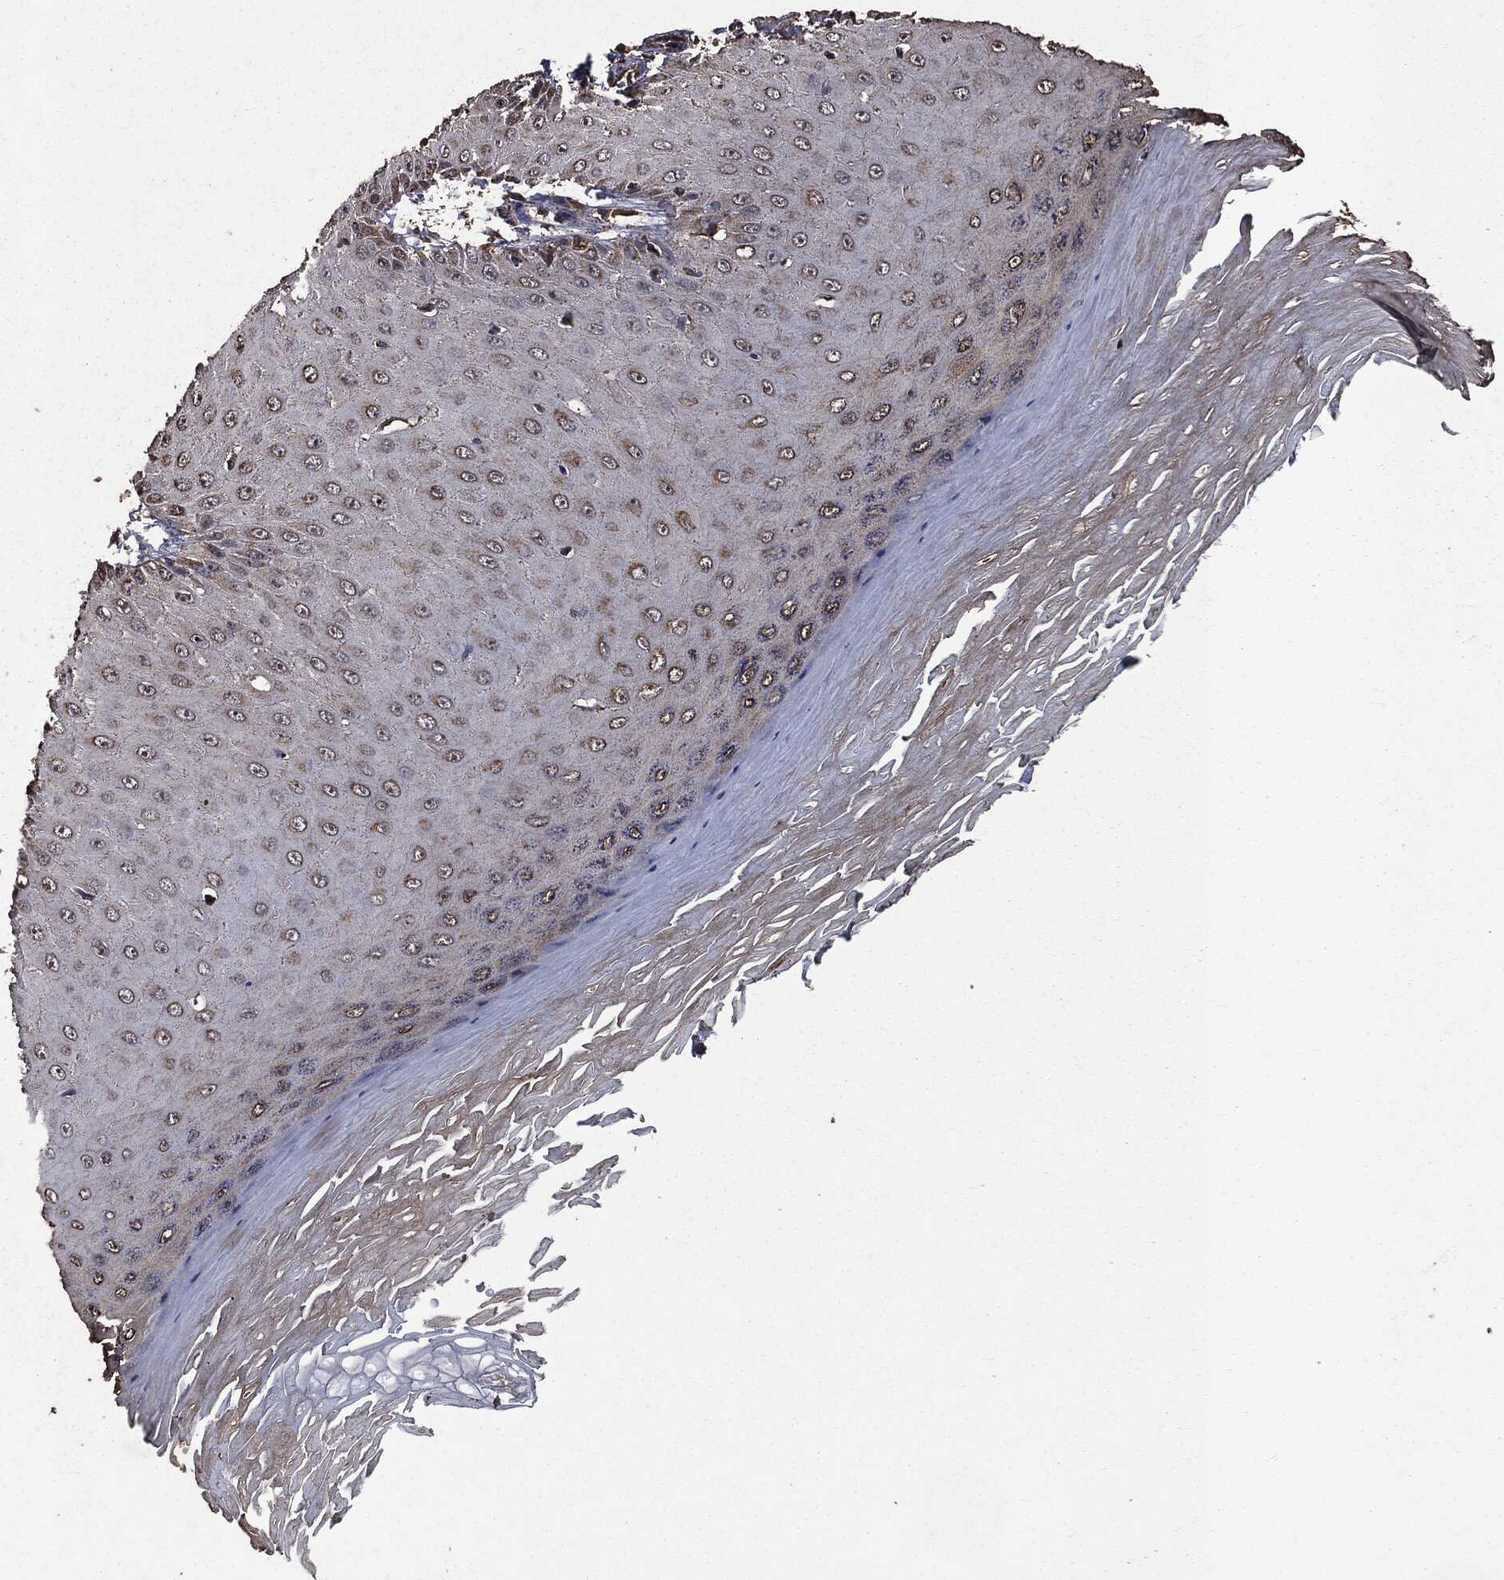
{"staining": {"intensity": "weak", "quantity": ">75%", "location": "cytoplasmic/membranous"}, "tissue": "skin cancer", "cell_type": "Tumor cells", "image_type": "cancer", "snomed": [{"axis": "morphology", "description": "Inflammation, NOS"}, {"axis": "morphology", "description": "Squamous cell carcinoma, NOS"}, {"axis": "topography", "description": "Skin"}], "caption": "Weak cytoplasmic/membranous protein positivity is seen in approximately >75% of tumor cells in skin cancer. Using DAB (brown) and hematoxylin (blue) stains, captured at high magnification using brightfield microscopy.", "gene": "PPP6R2", "patient": {"sex": "male", "age": 70}}